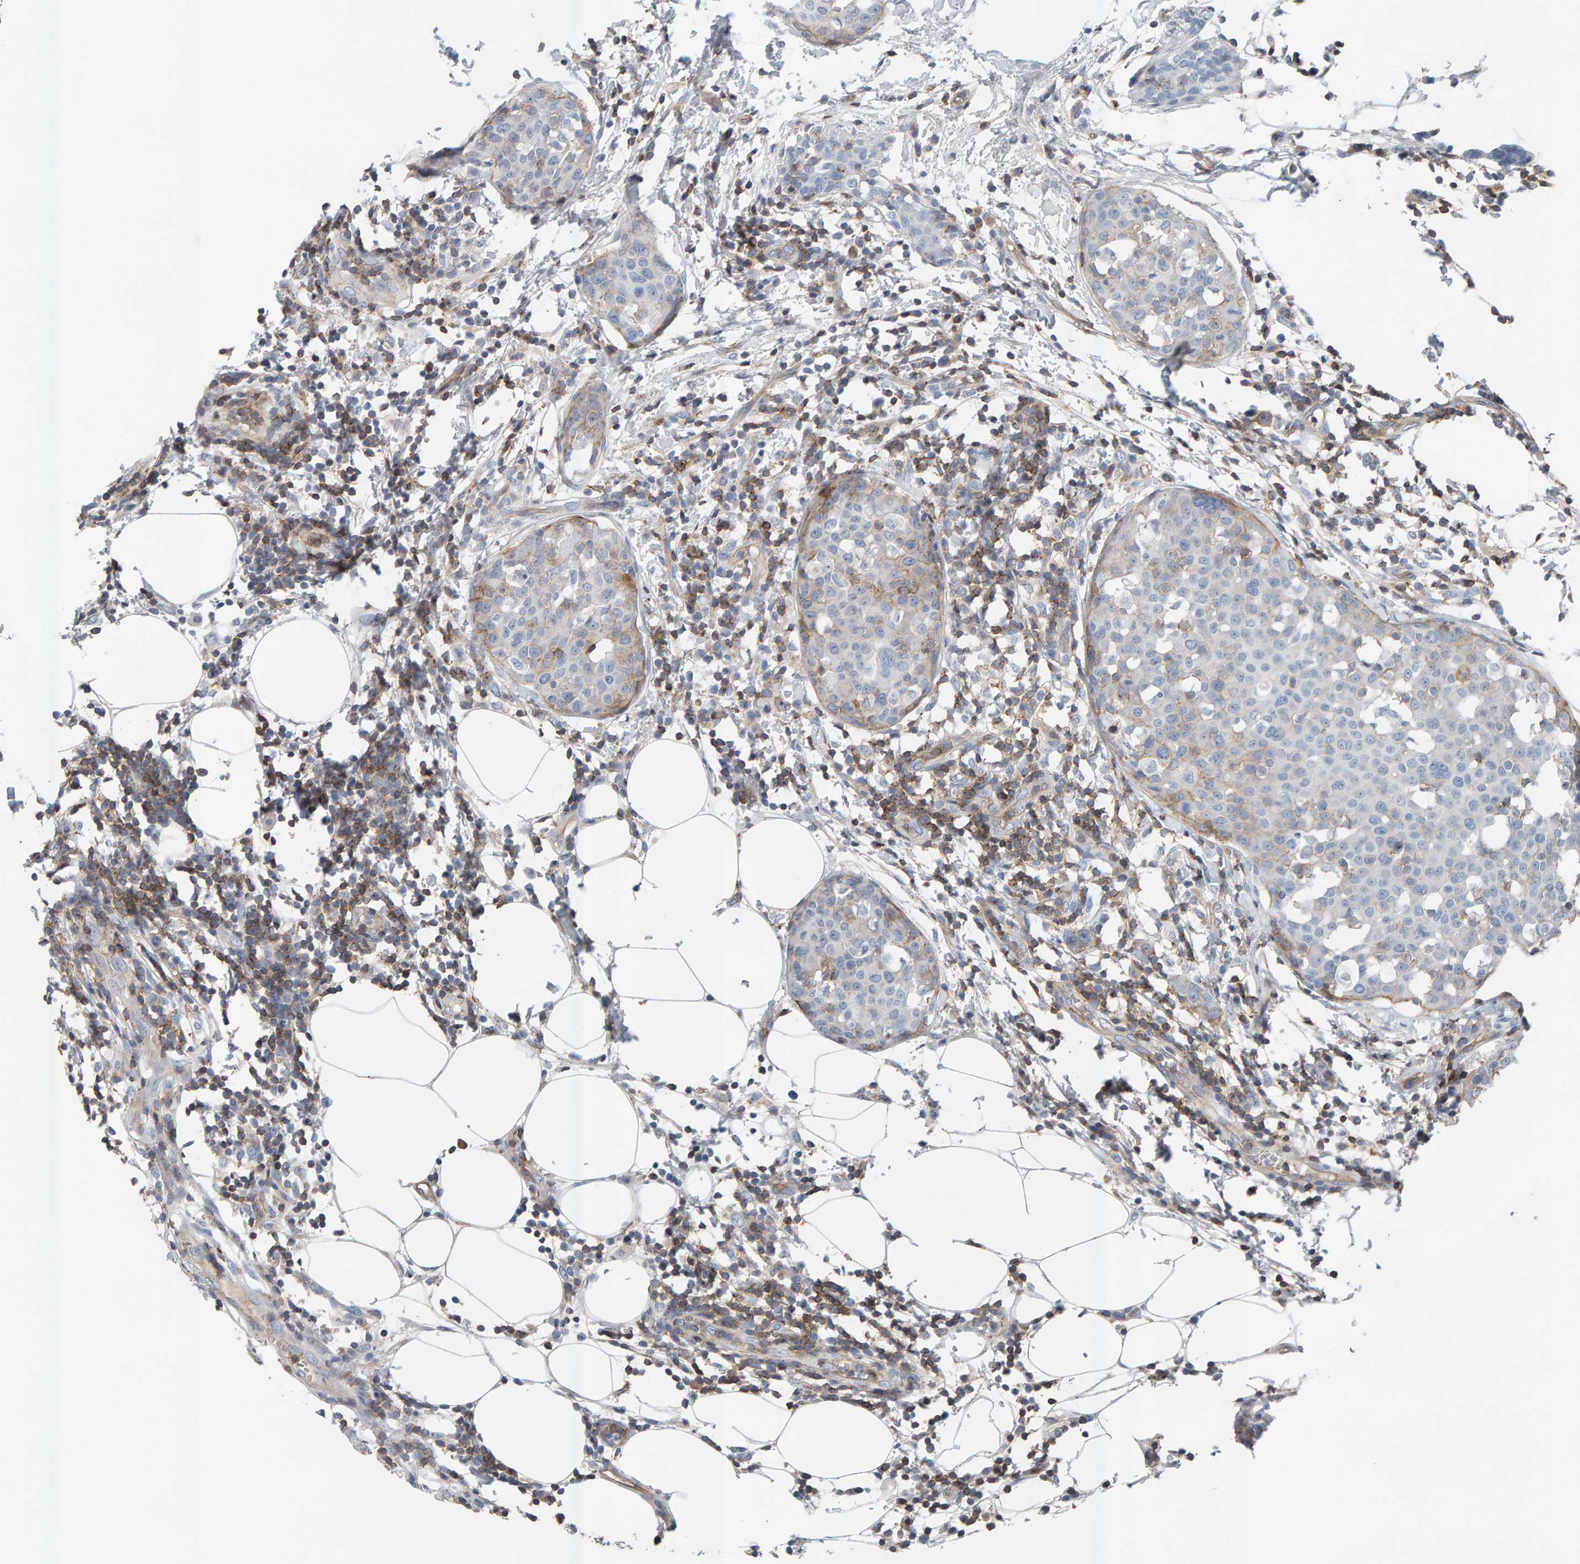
{"staining": {"intensity": "moderate", "quantity": "<25%", "location": "cytoplasmic/membranous"}, "tissue": "breast cancer", "cell_type": "Tumor cells", "image_type": "cancer", "snomed": [{"axis": "morphology", "description": "Normal tissue, NOS"}, {"axis": "morphology", "description": "Duct carcinoma"}, {"axis": "topography", "description": "Breast"}], "caption": "High-magnification brightfield microscopy of breast intraductal carcinoma stained with DAB (brown) and counterstained with hematoxylin (blue). tumor cells exhibit moderate cytoplasmic/membranous positivity is appreciated in about<25% of cells.", "gene": "FYN", "patient": {"sex": "female", "age": 37}}